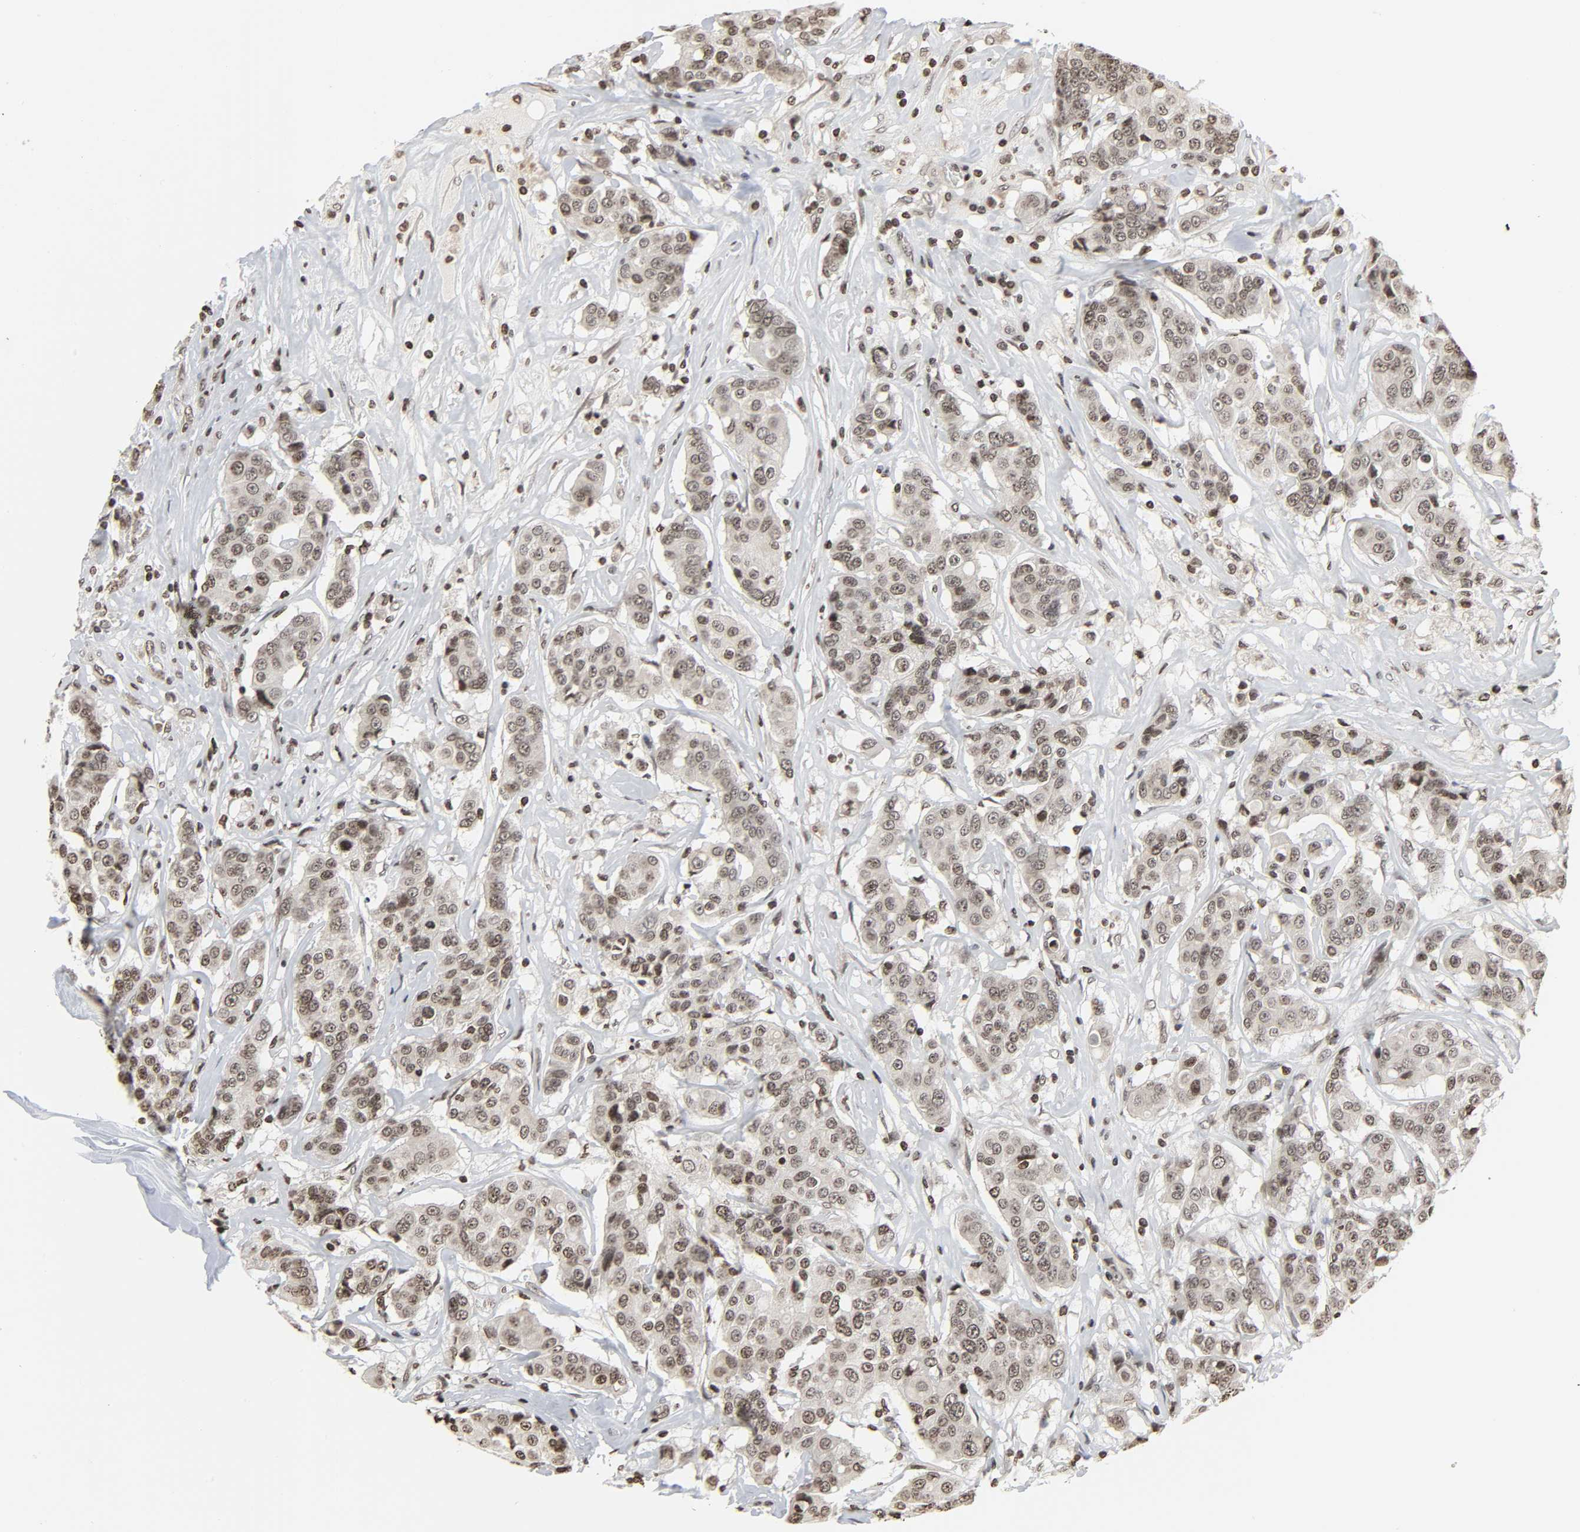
{"staining": {"intensity": "moderate", "quantity": ">75%", "location": "nuclear"}, "tissue": "breast cancer", "cell_type": "Tumor cells", "image_type": "cancer", "snomed": [{"axis": "morphology", "description": "Duct carcinoma"}, {"axis": "topography", "description": "Breast"}], "caption": "The image reveals staining of breast infiltrating ductal carcinoma, revealing moderate nuclear protein positivity (brown color) within tumor cells.", "gene": "ELAVL1", "patient": {"sex": "female", "age": 27}}